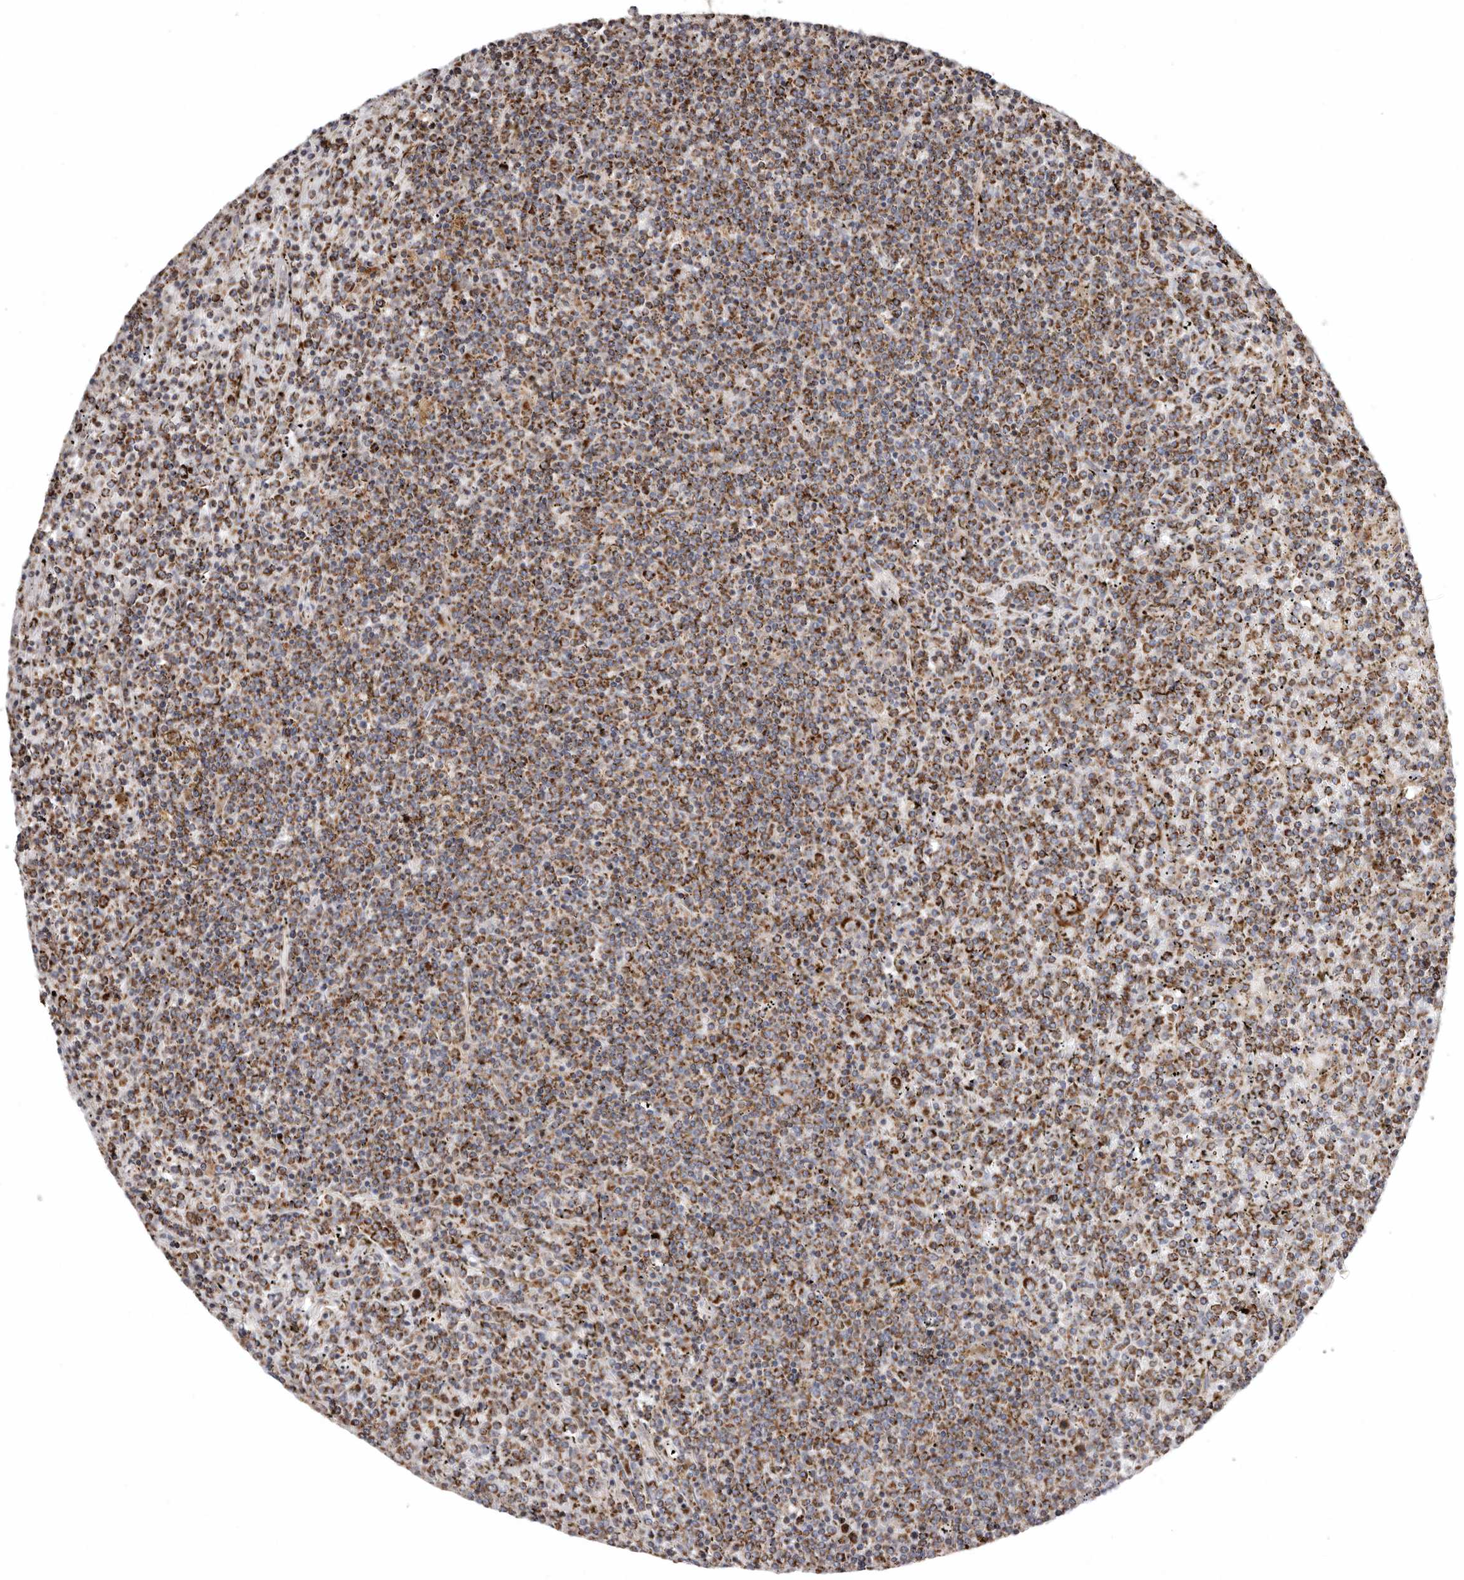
{"staining": {"intensity": "moderate", "quantity": ">75%", "location": "cytoplasmic/membranous"}, "tissue": "lymphoma", "cell_type": "Tumor cells", "image_type": "cancer", "snomed": [{"axis": "morphology", "description": "Malignant lymphoma, non-Hodgkin's type, Low grade"}, {"axis": "topography", "description": "Spleen"}], "caption": "Immunohistochemical staining of human lymphoma shows medium levels of moderate cytoplasmic/membranous positivity in approximately >75% of tumor cells.", "gene": "PROKR1", "patient": {"sex": "female", "age": 19}}